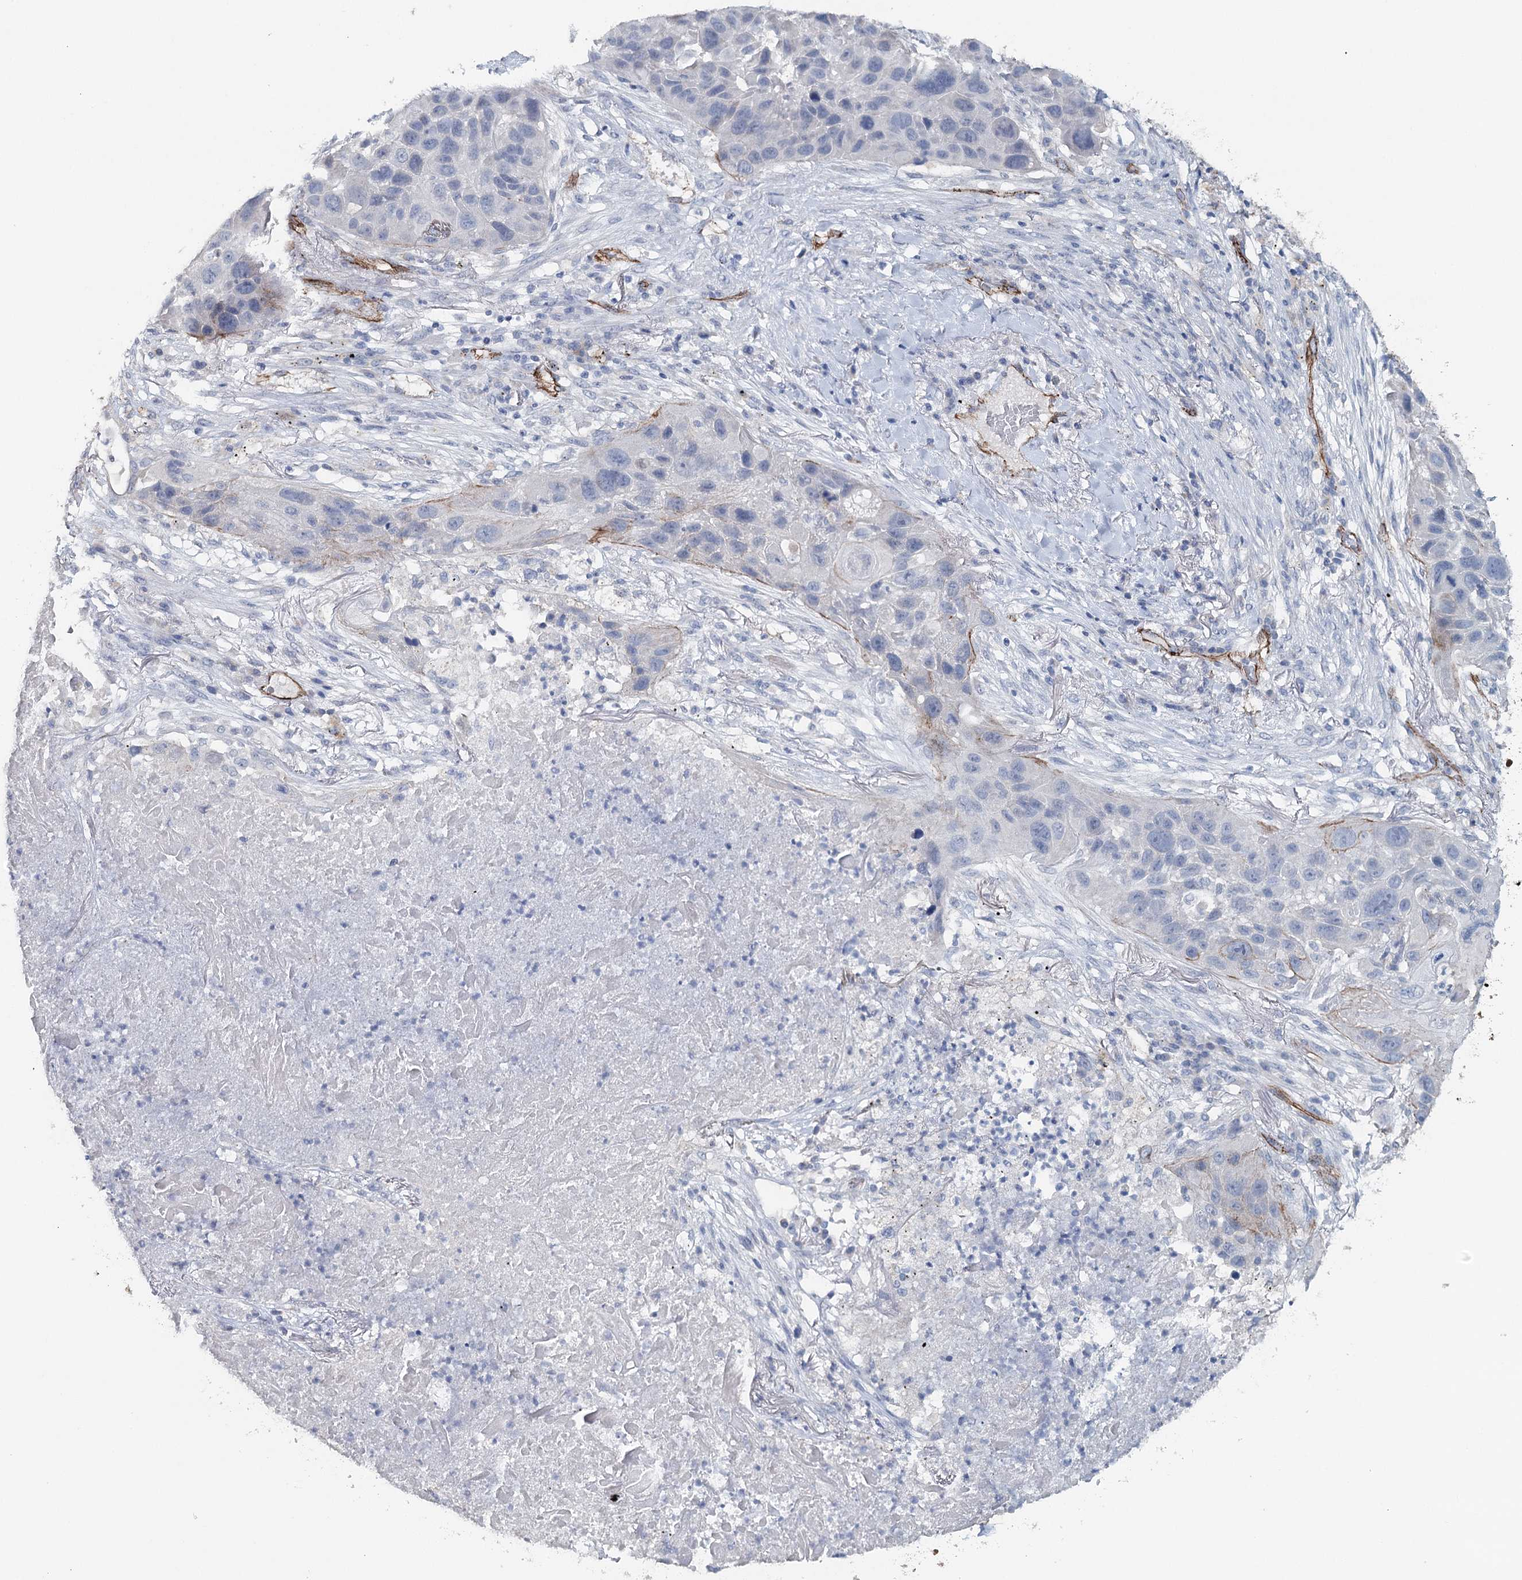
{"staining": {"intensity": "negative", "quantity": "none", "location": "none"}, "tissue": "lung cancer", "cell_type": "Tumor cells", "image_type": "cancer", "snomed": [{"axis": "morphology", "description": "Squamous cell carcinoma, NOS"}, {"axis": "topography", "description": "Lung"}], "caption": "Tumor cells are negative for protein expression in human lung cancer (squamous cell carcinoma).", "gene": "SYNPO", "patient": {"sex": "male", "age": 57}}